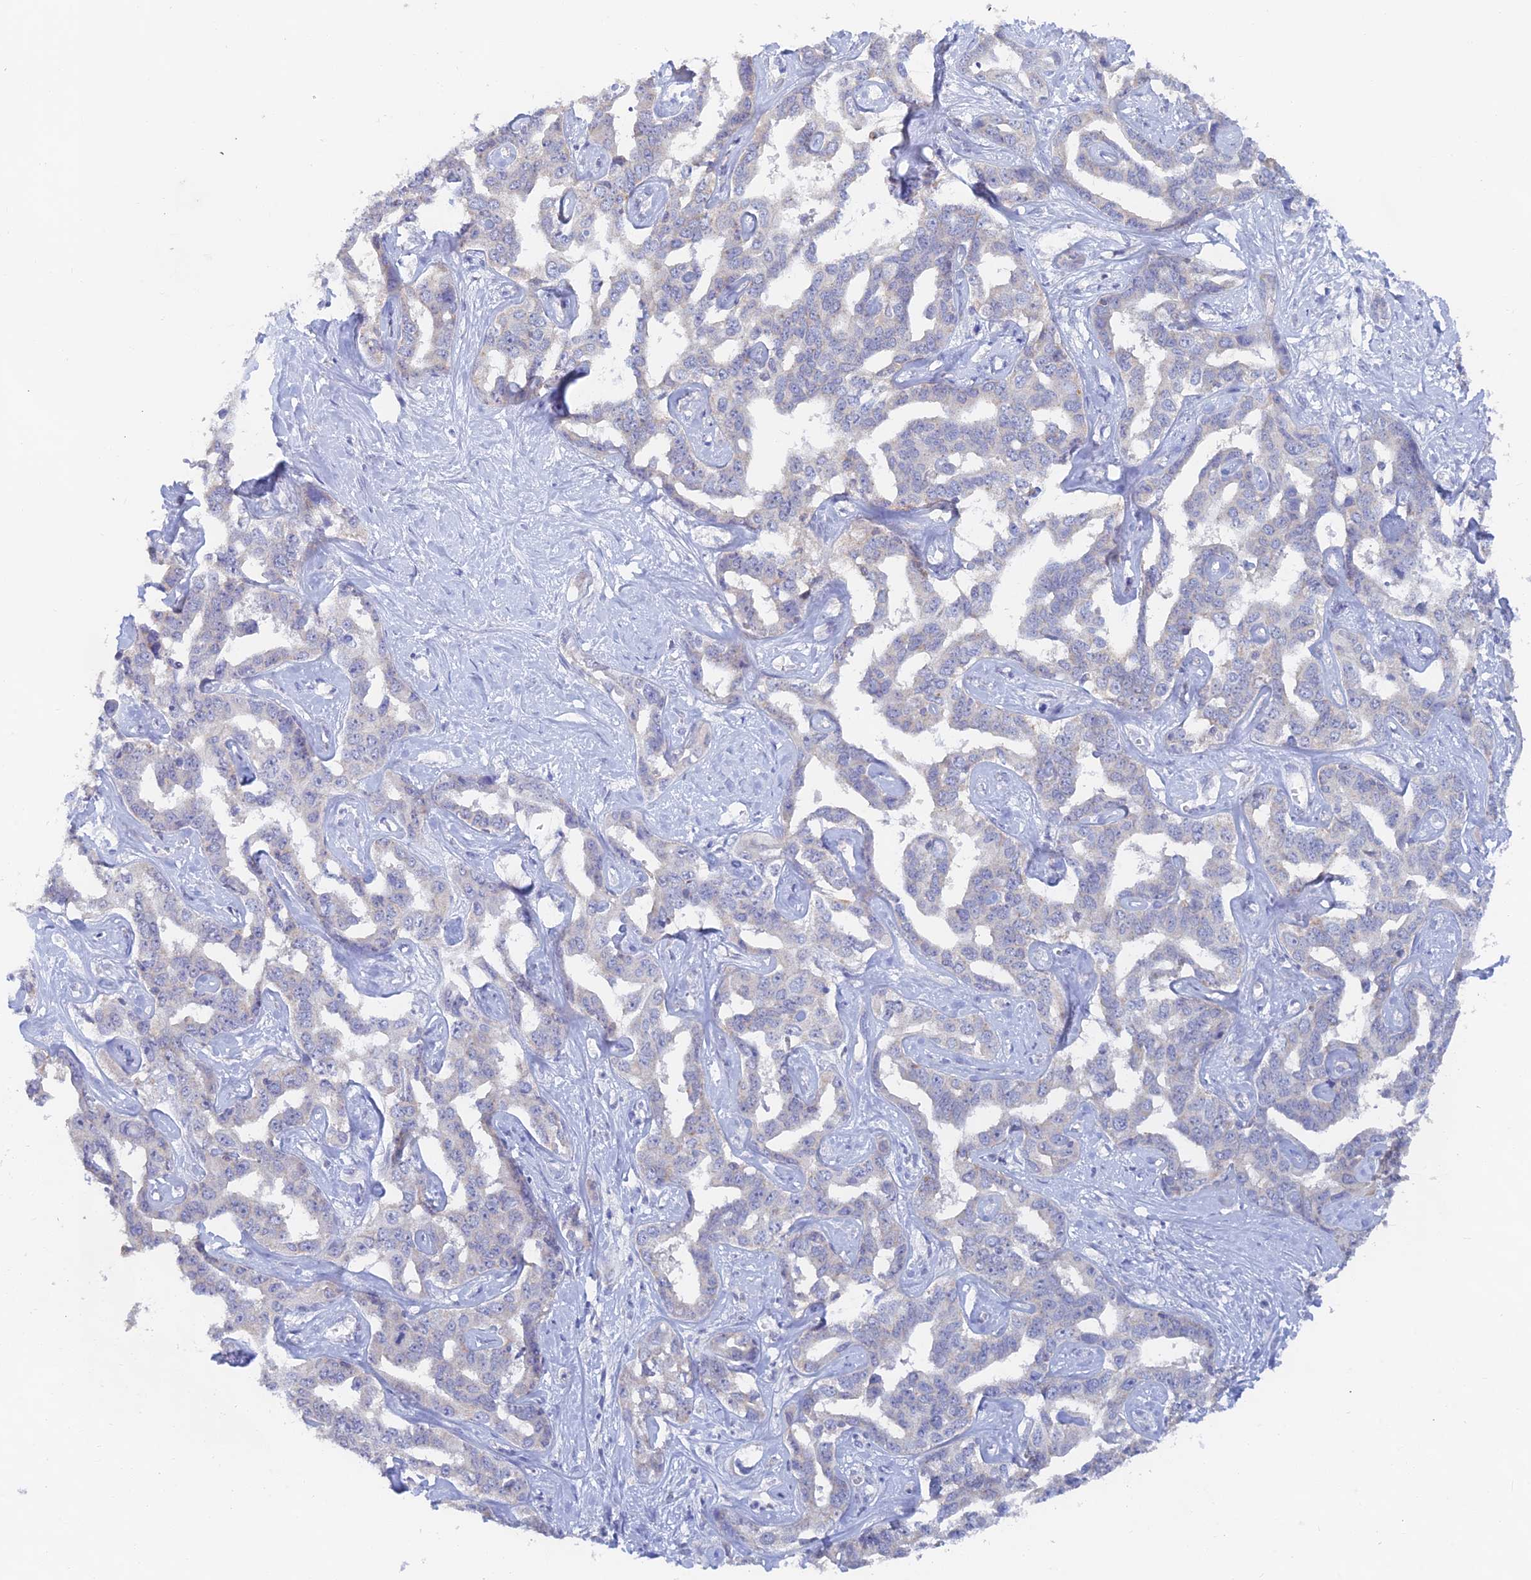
{"staining": {"intensity": "negative", "quantity": "none", "location": "none"}, "tissue": "liver cancer", "cell_type": "Tumor cells", "image_type": "cancer", "snomed": [{"axis": "morphology", "description": "Cholangiocarcinoma"}, {"axis": "topography", "description": "Liver"}], "caption": "Histopathology image shows no significant protein positivity in tumor cells of cholangiocarcinoma (liver).", "gene": "LRIF1", "patient": {"sex": "male", "age": 59}}